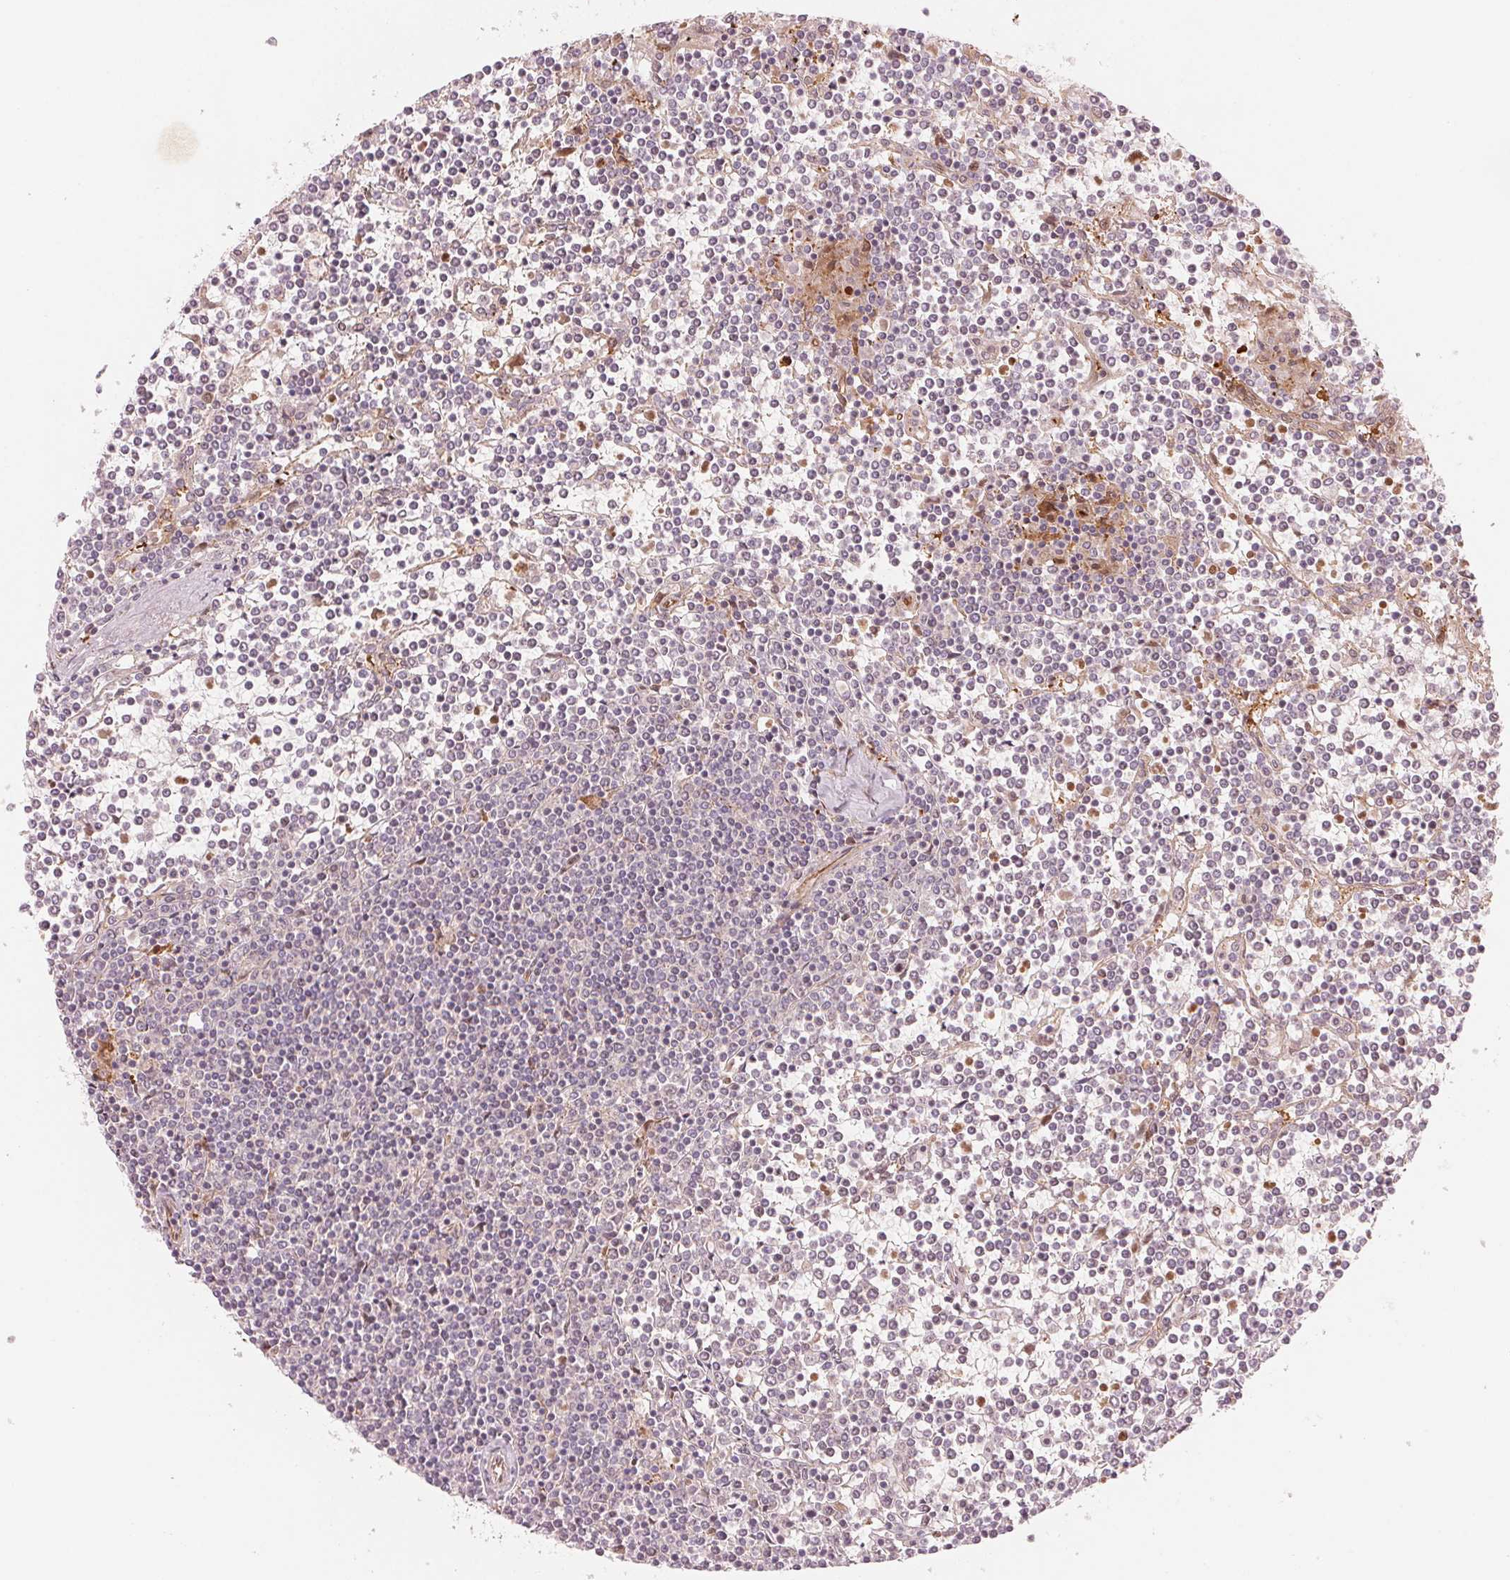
{"staining": {"intensity": "negative", "quantity": "none", "location": "none"}, "tissue": "lymphoma", "cell_type": "Tumor cells", "image_type": "cancer", "snomed": [{"axis": "morphology", "description": "Malignant lymphoma, non-Hodgkin's type, Low grade"}, {"axis": "topography", "description": "Spleen"}], "caption": "This is an immunohistochemistry (IHC) image of human lymphoma. There is no staining in tumor cells.", "gene": "SLC17A4", "patient": {"sex": "female", "age": 19}}